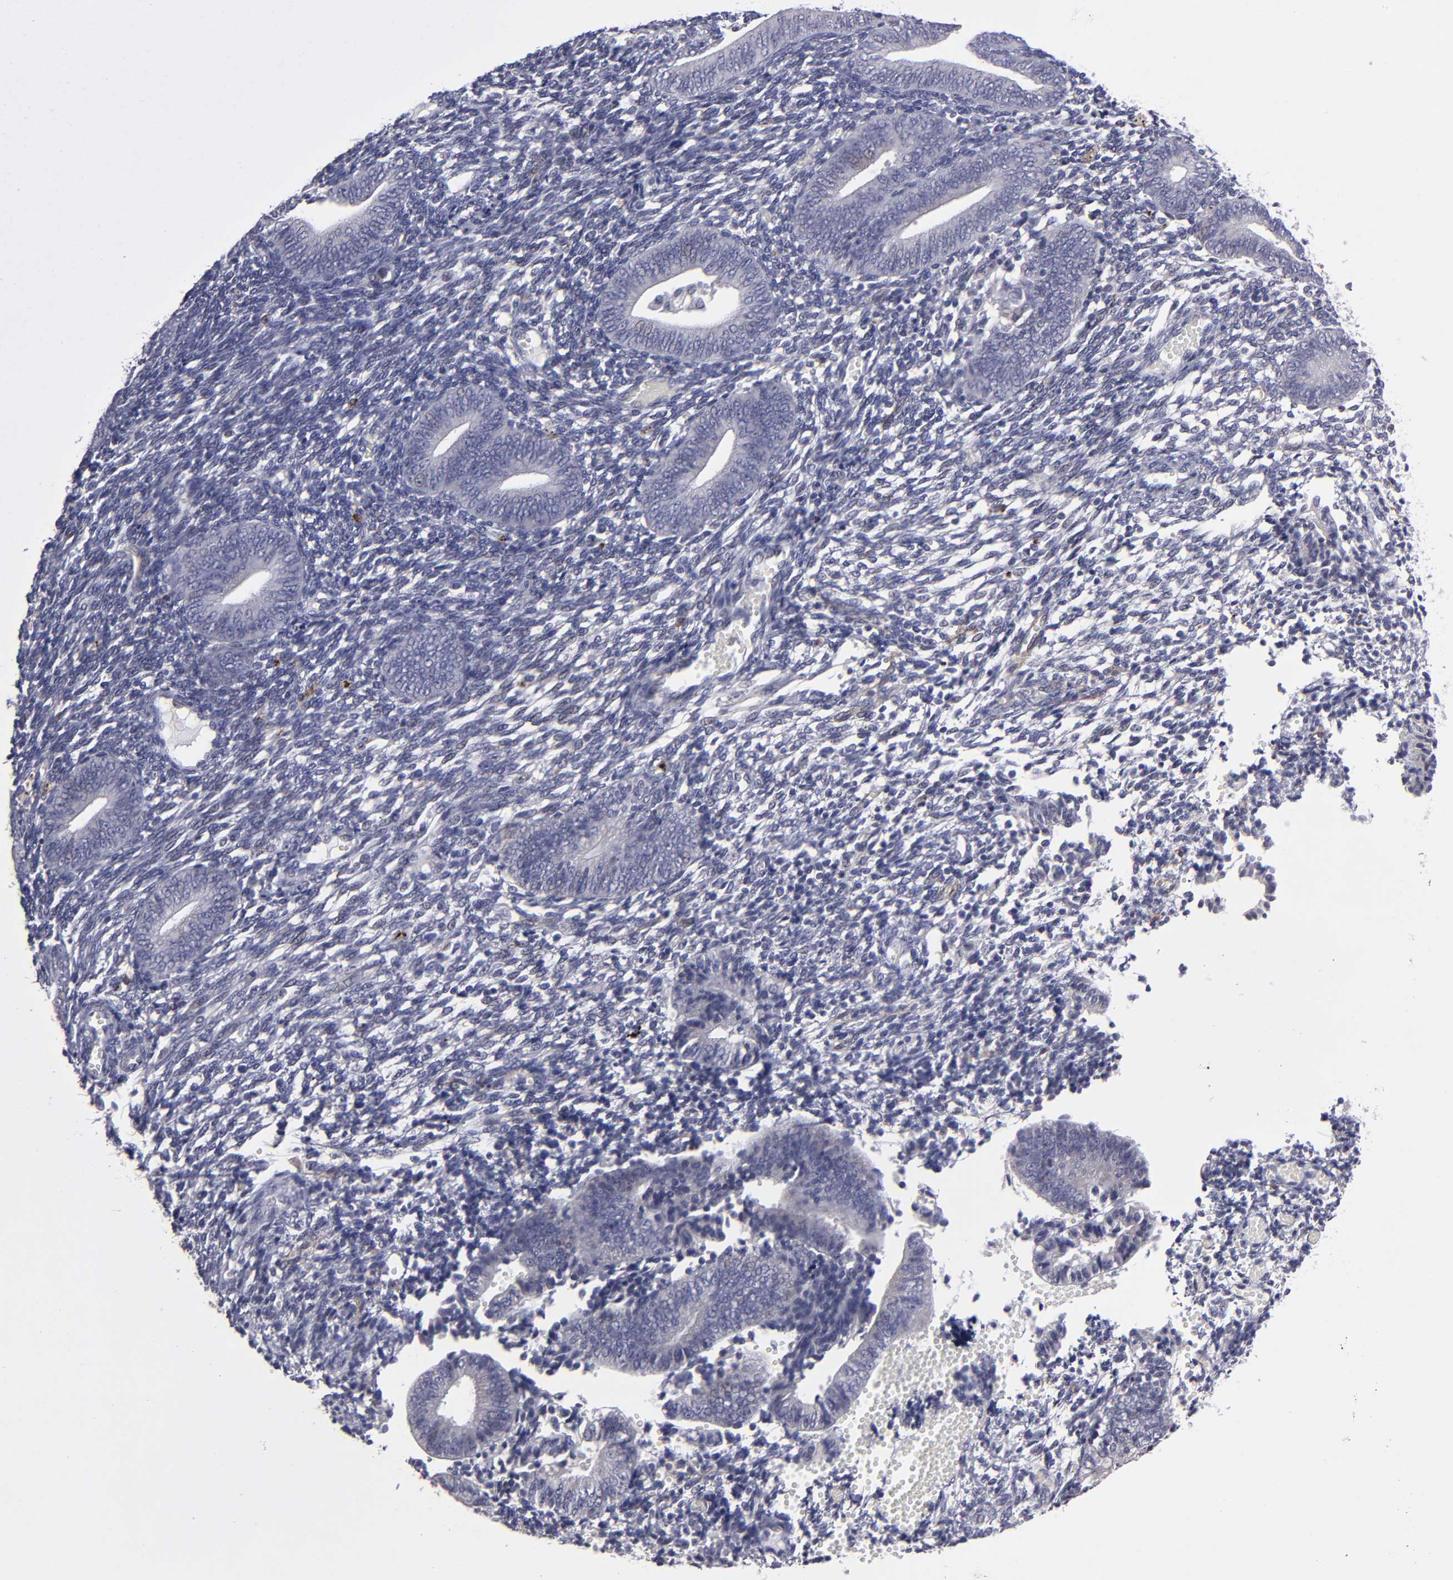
{"staining": {"intensity": "negative", "quantity": "none", "location": "none"}, "tissue": "endometrium", "cell_type": "Cells in endometrial stroma", "image_type": "normal", "snomed": [{"axis": "morphology", "description": "Normal tissue, NOS"}, {"axis": "topography", "description": "Uterus"}, {"axis": "topography", "description": "Endometrium"}], "caption": "A high-resolution micrograph shows immunohistochemistry staining of normal endometrium, which demonstrates no significant staining in cells in endometrial stroma.", "gene": "ZNF175", "patient": {"sex": "female", "age": 33}}